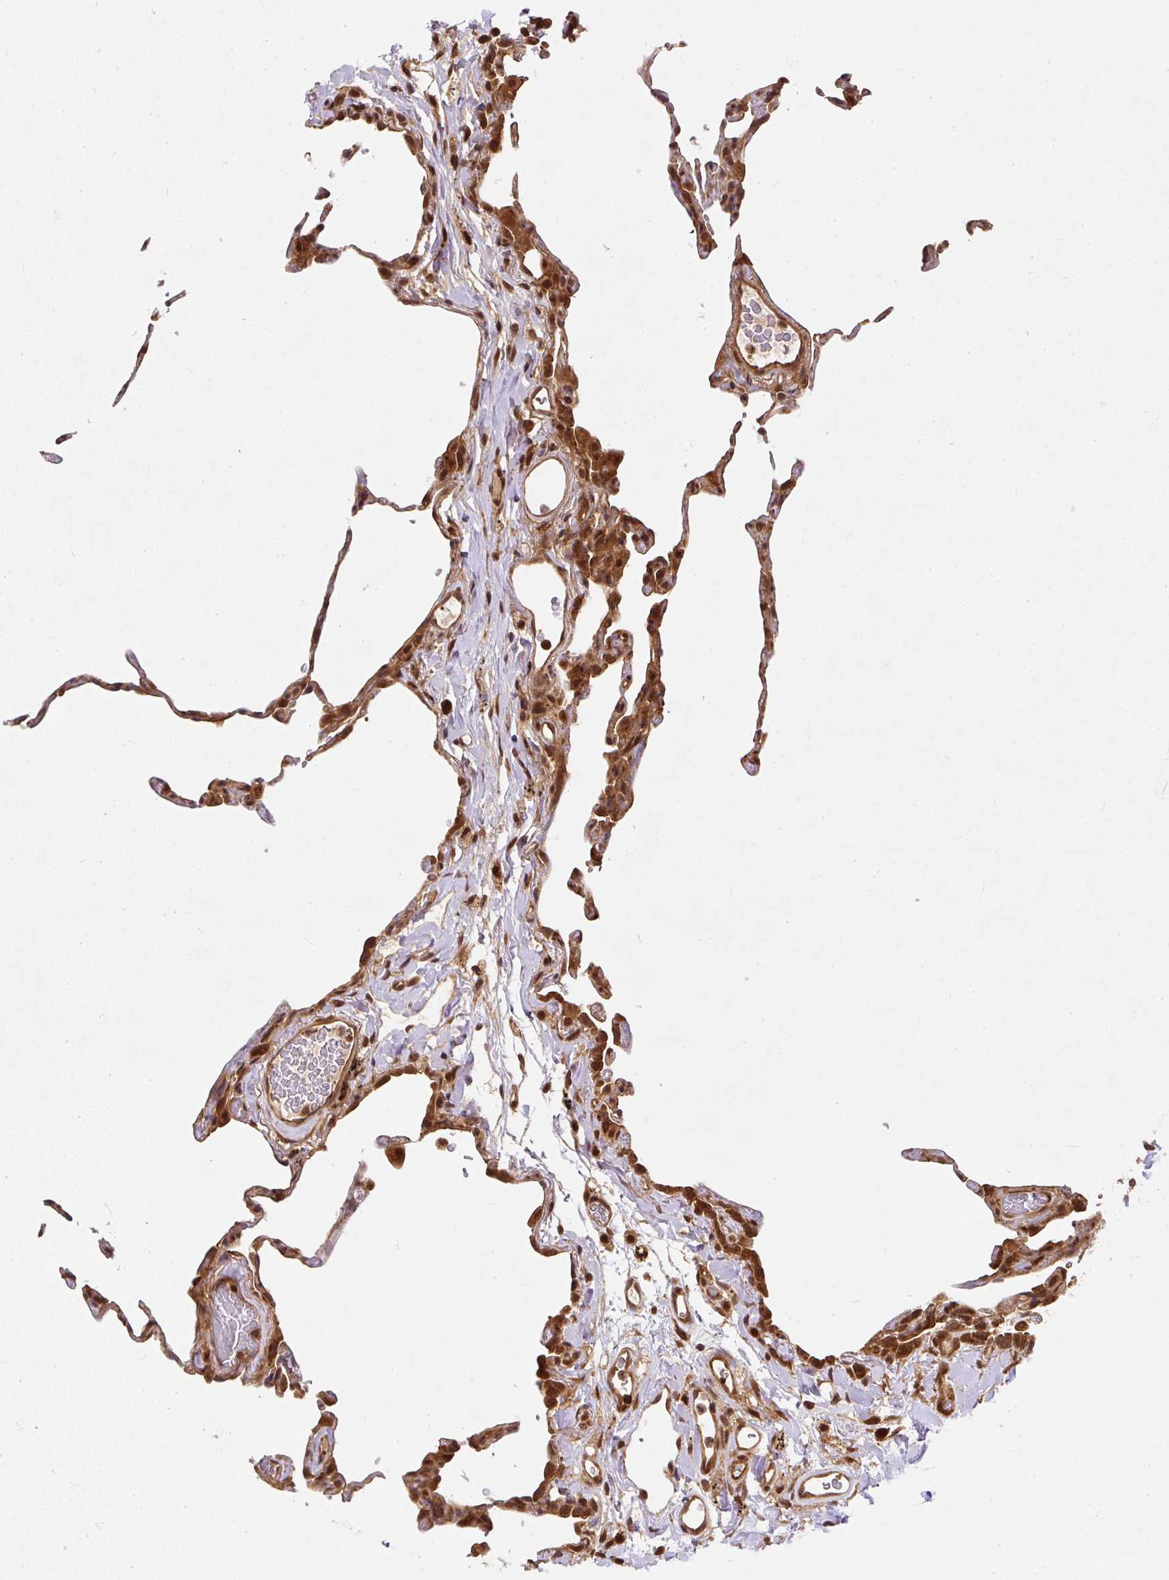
{"staining": {"intensity": "moderate", "quantity": "25%-75%", "location": "cytoplasmic/membranous,nuclear"}, "tissue": "lung", "cell_type": "Alveolar cells", "image_type": "normal", "snomed": [{"axis": "morphology", "description": "Normal tissue, NOS"}, {"axis": "topography", "description": "Lung"}], "caption": "Normal lung shows moderate cytoplasmic/membranous,nuclear expression in about 25%-75% of alveolar cells.", "gene": "PSMD1", "patient": {"sex": "female", "age": 57}}